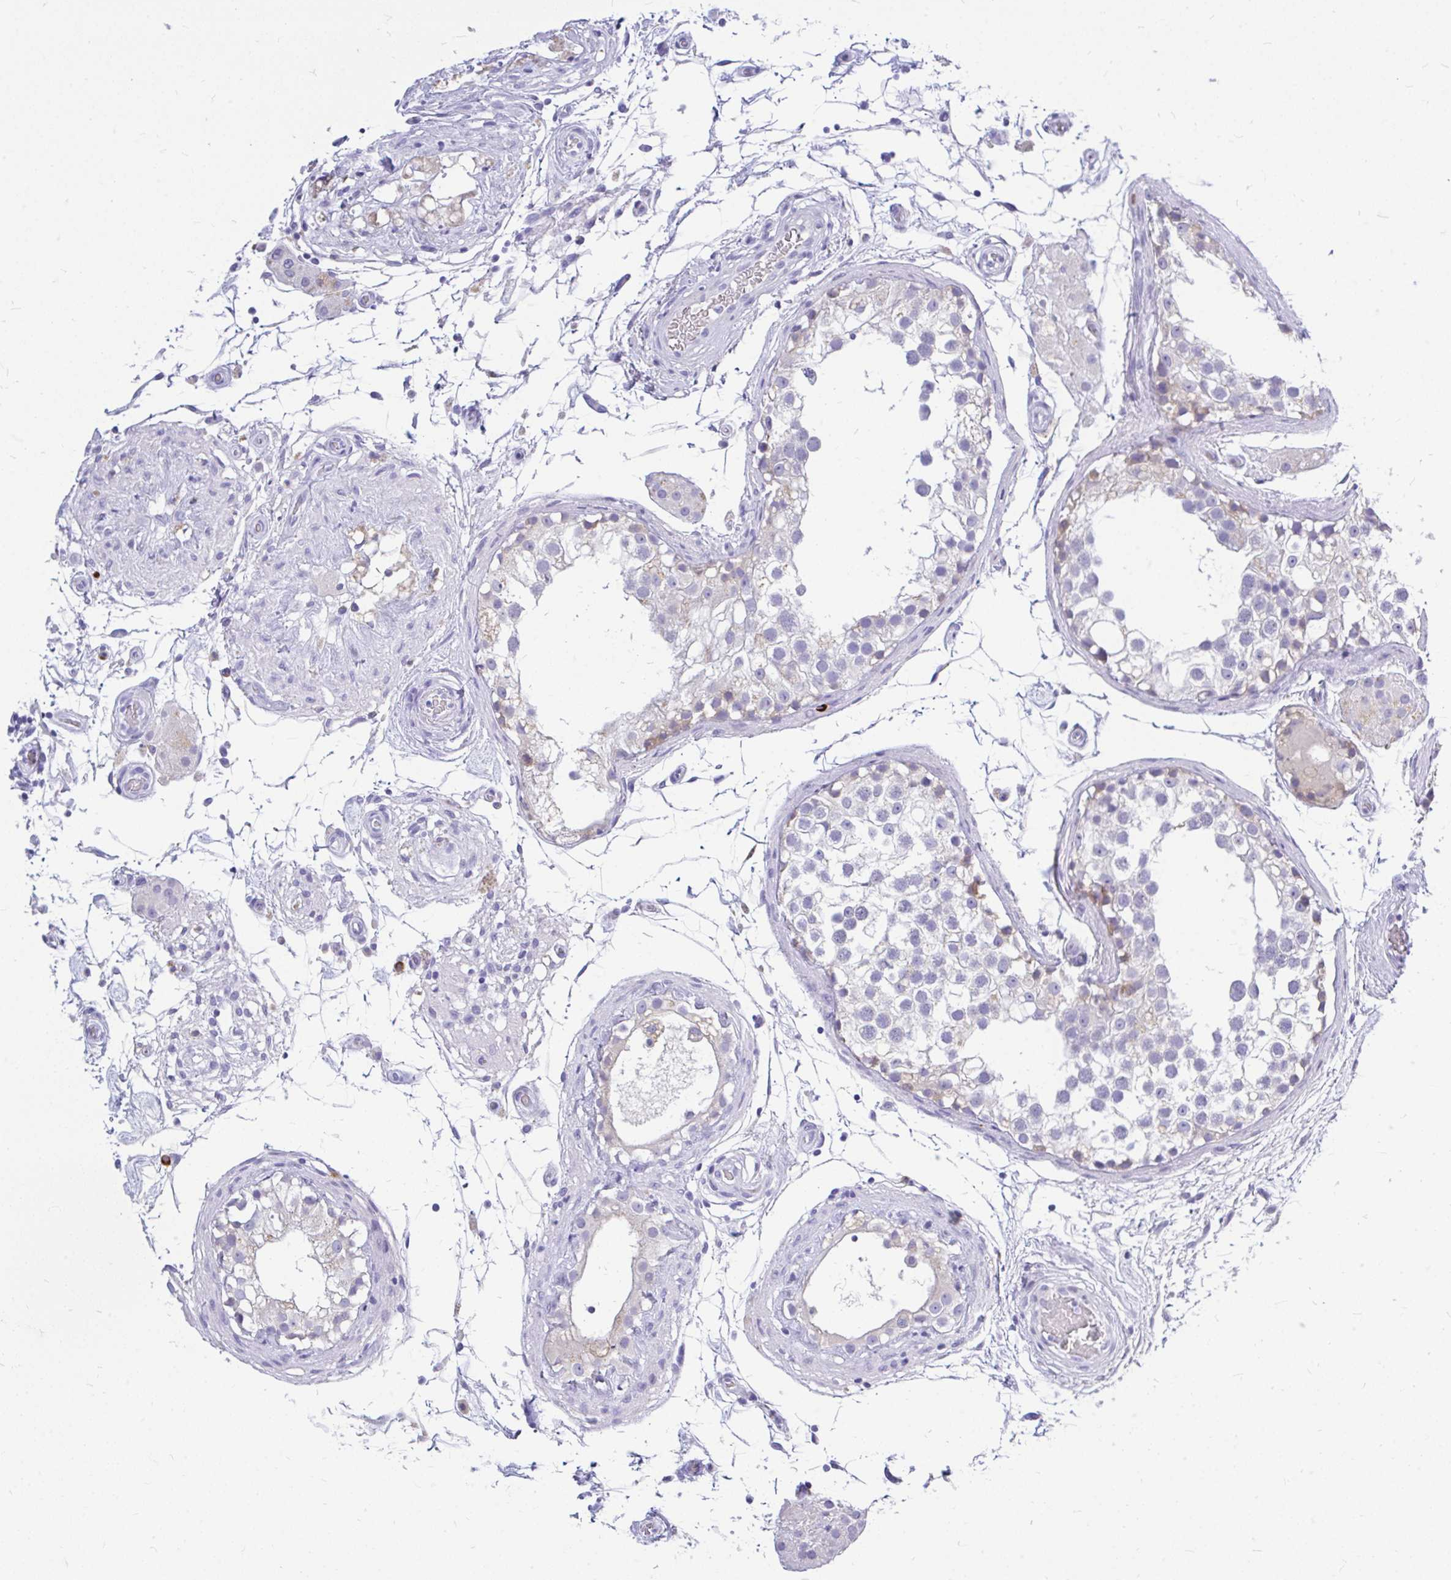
{"staining": {"intensity": "weak", "quantity": "<25%", "location": "cytoplasmic/membranous"}, "tissue": "testis", "cell_type": "Cells in seminiferous ducts", "image_type": "normal", "snomed": [{"axis": "morphology", "description": "Normal tissue, NOS"}, {"axis": "morphology", "description": "Seminoma, NOS"}, {"axis": "topography", "description": "Testis"}], "caption": "Protein analysis of normal testis shows no significant staining in cells in seminiferous ducts. (DAB (3,3'-diaminobenzidine) IHC visualized using brightfield microscopy, high magnification).", "gene": "MAP1LC3A", "patient": {"sex": "male", "age": 65}}